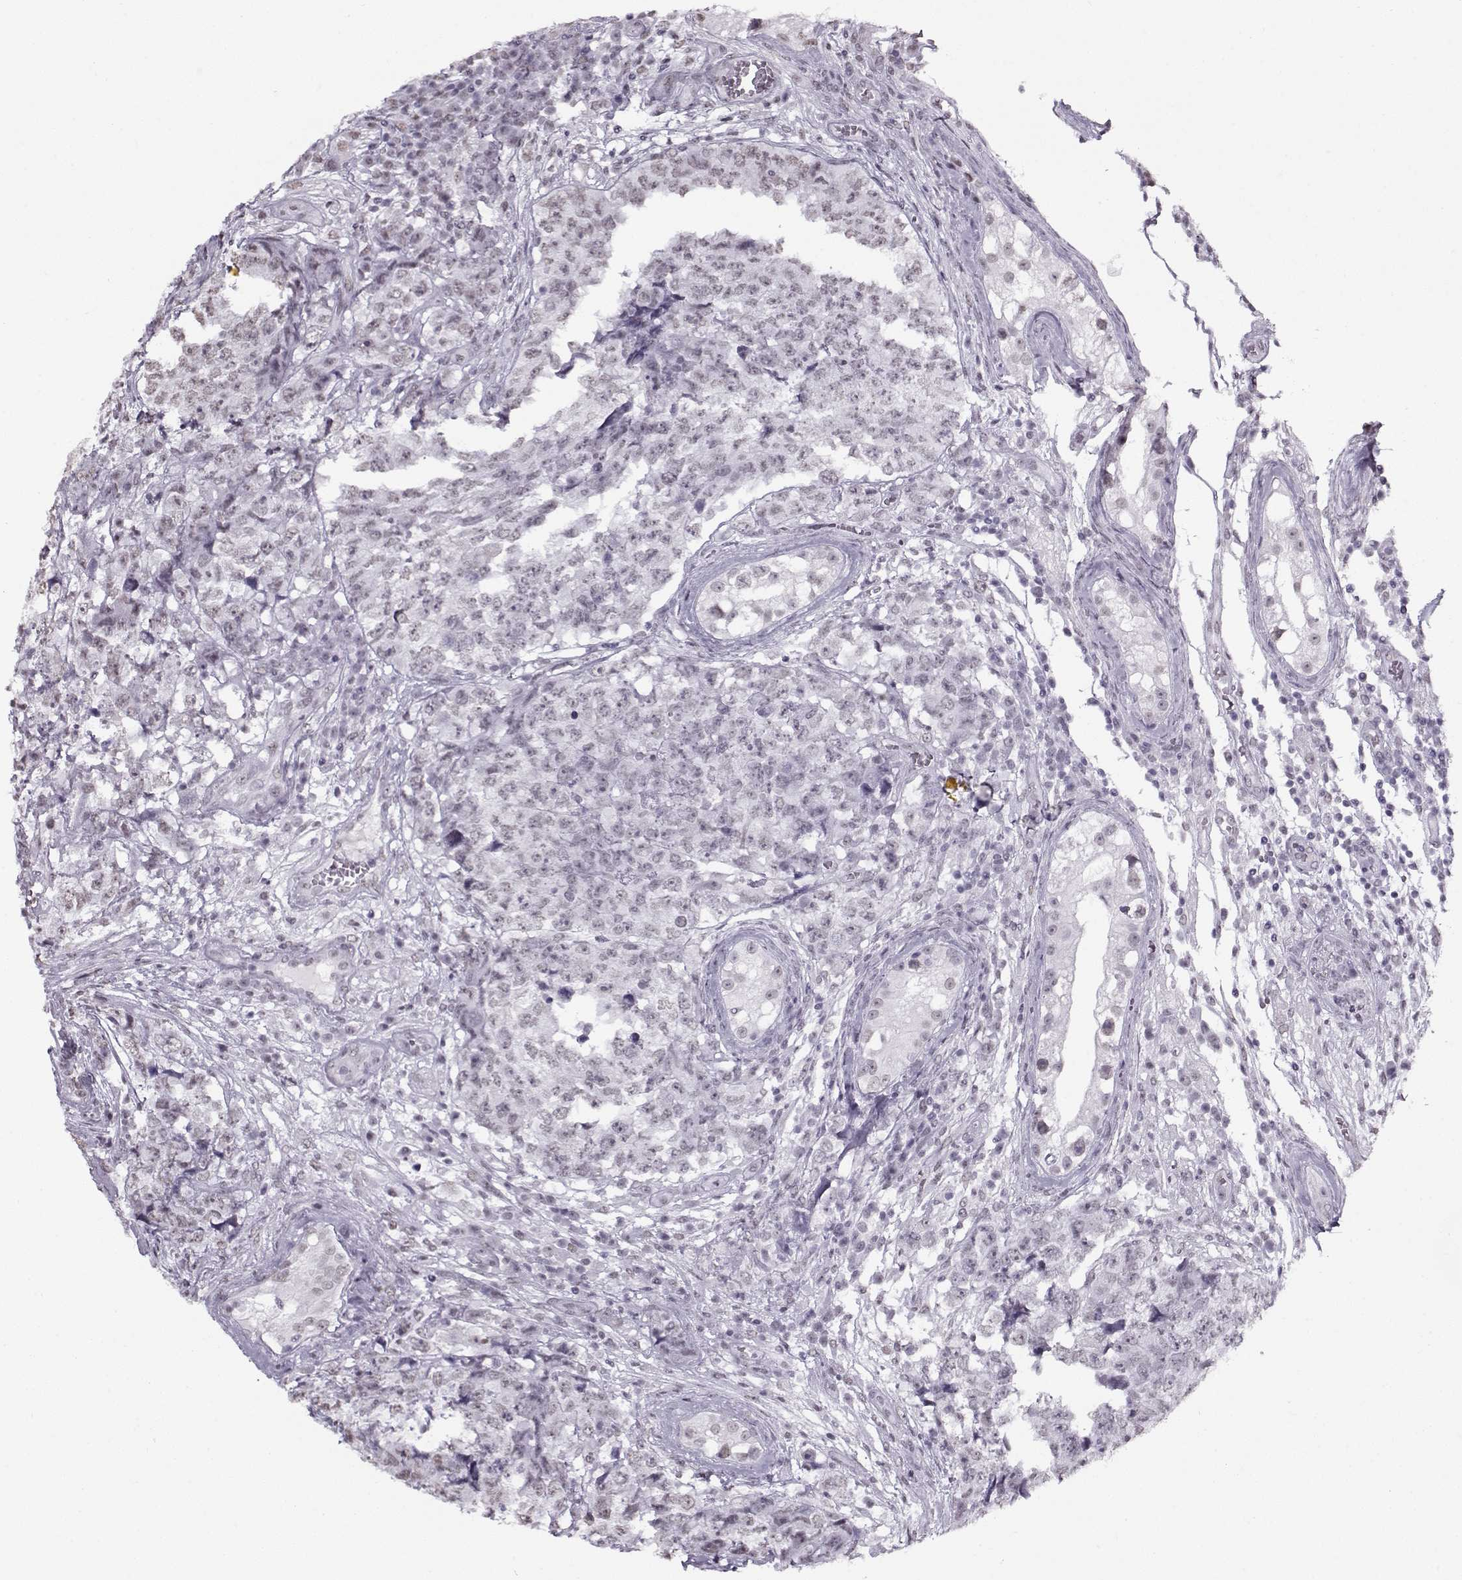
{"staining": {"intensity": "negative", "quantity": "none", "location": "none"}, "tissue": "testis cancer", "cell_type": "Tumor cells", "image_type": "cancer", "snomed": [{"axis": "morphology", "description": "Carcinoma, Embryonal, NOS"}, {"axis": "topography", "description": "Testis"}], "caption": "Immunohistochemistry photomicrograph of neoplastic tissue: human testis cancer stained with DAB demonstrates no significant protein expression in tumor cells.", "gene": "PRMT8", "patient": {"sex": "male", "age": 23}}